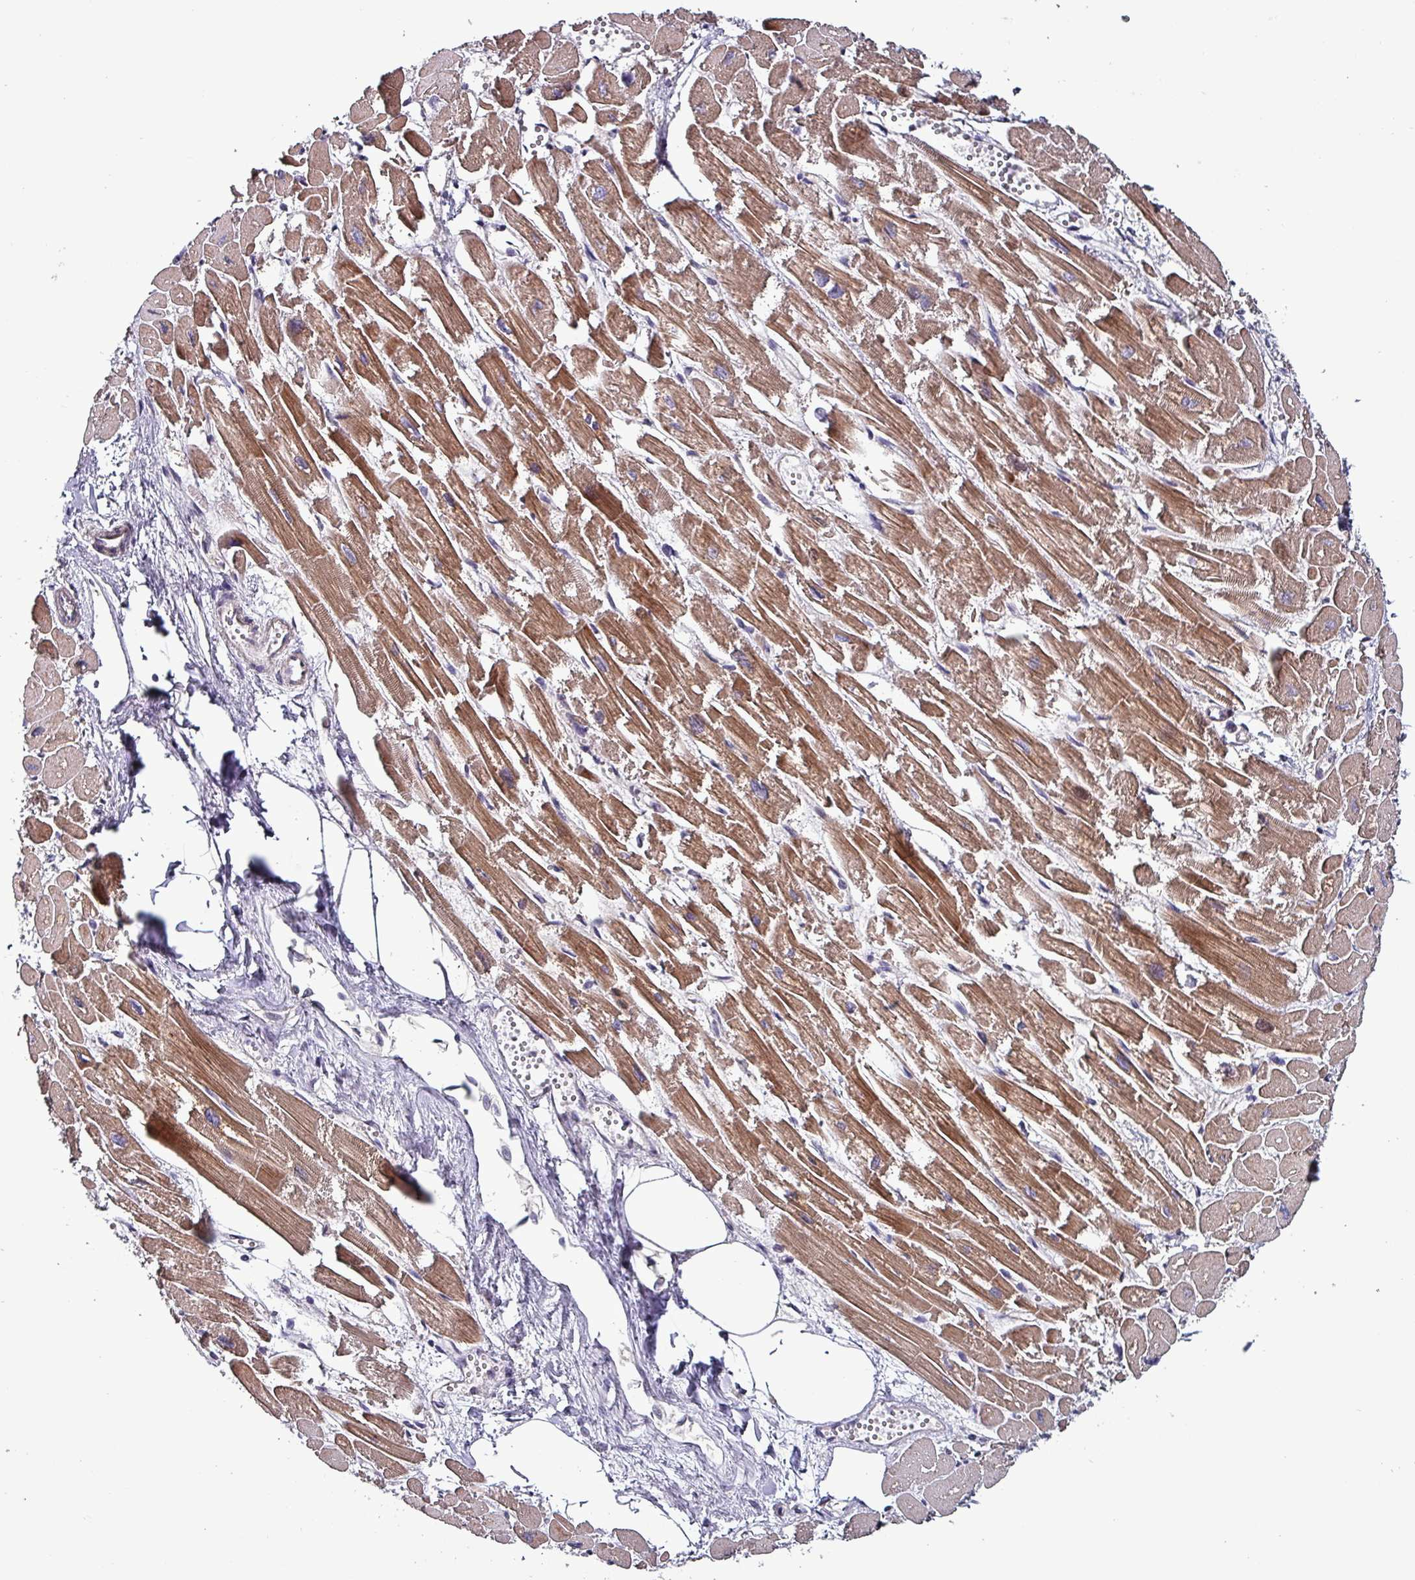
{"staining": {"intensity": "strong", "quantity": ">75%", "location": "cytoplasmic/membranous"}, "tissue": "heart muscle", "cell_type": "Cardiomyocytes", "image_type": "normal", "snomed": [{"axis": "morphology", "description": "Normal tissue, NOS"}, {"axis": "topography", "description": "Heart"}], "caption": "There is high levels of strong cytoplasmic/membranous positivity in cardiomyocytes of normal heart muscle, as demonstrated by immunohistochemical staining (brown color).", "gene": "GRAPL", "patient": {"sex": "male", "age": 54}}